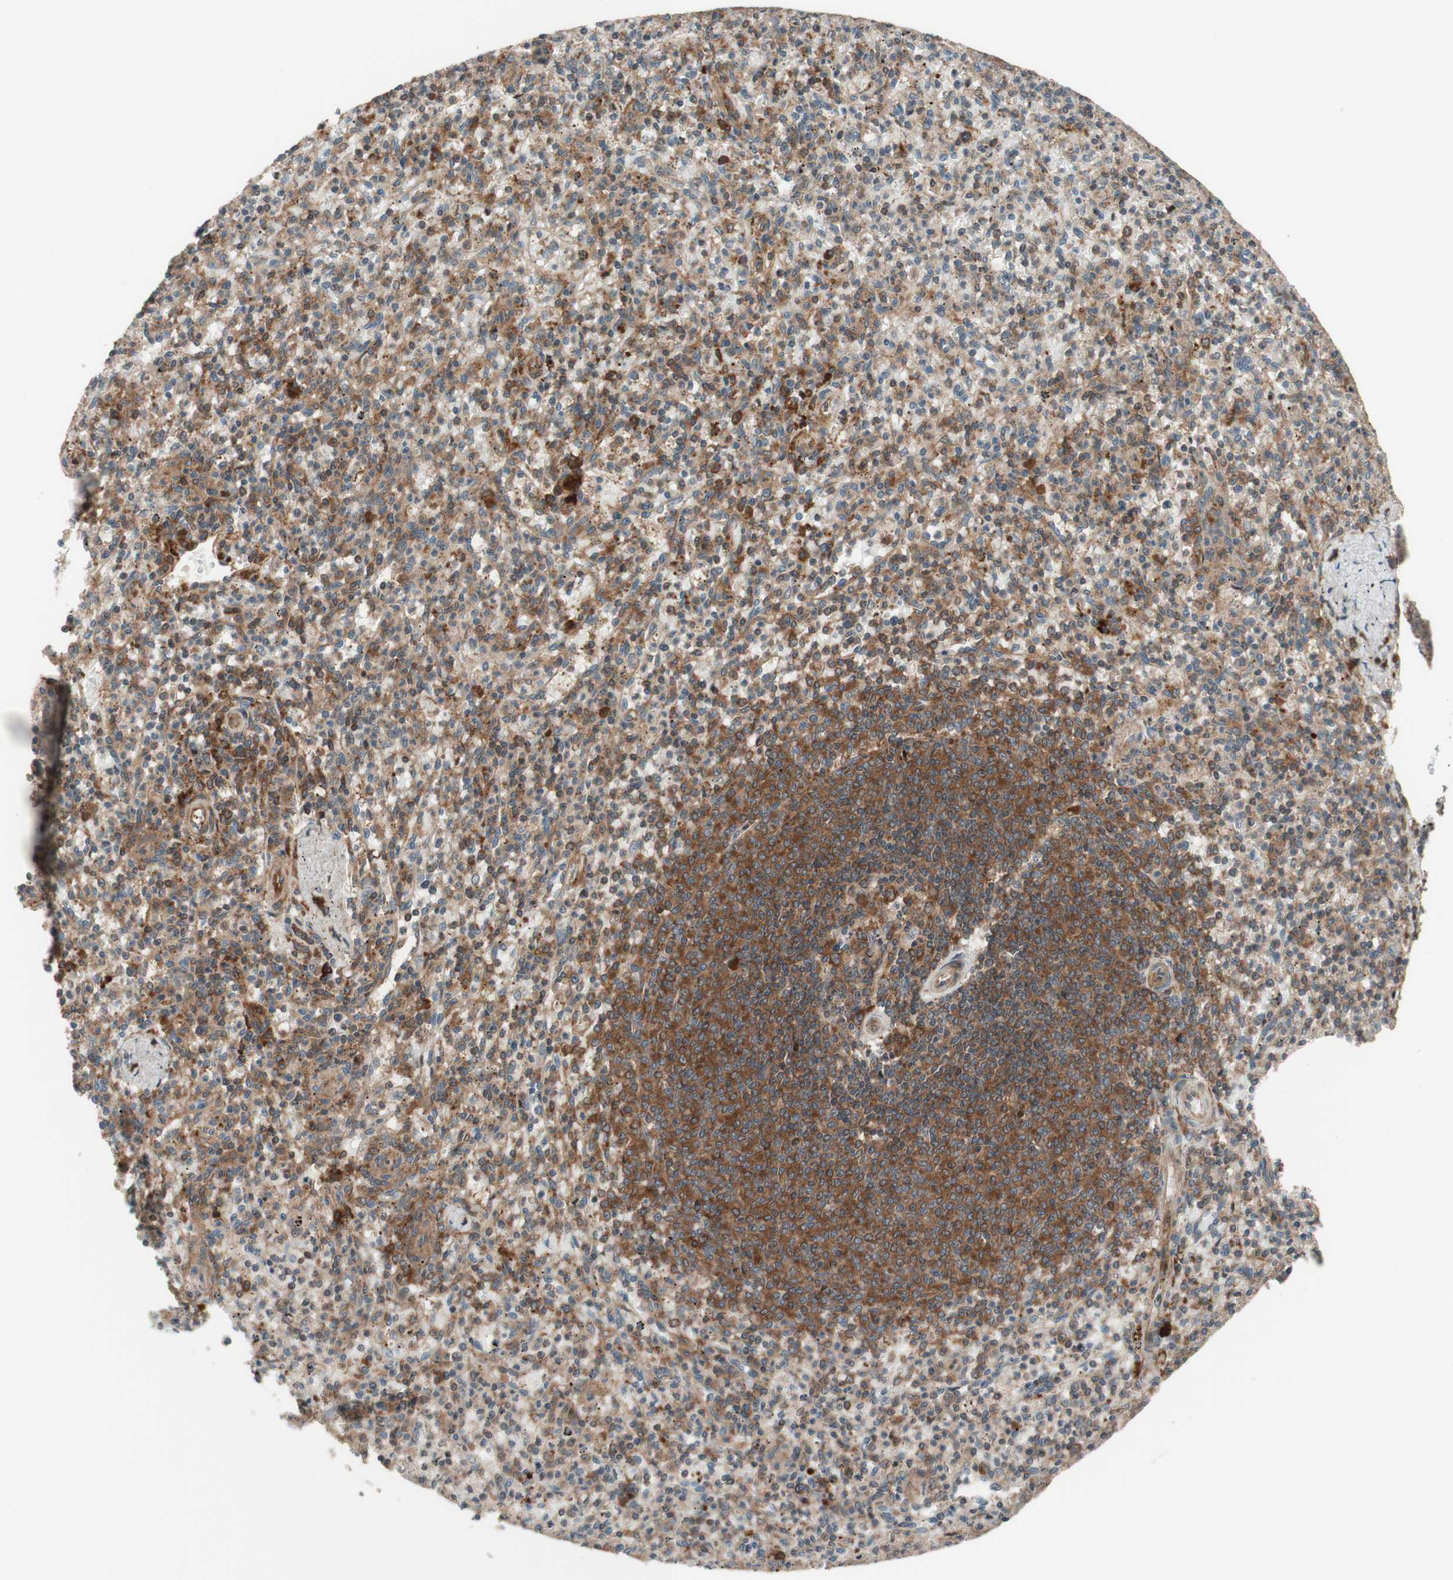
{"staining": {"intensity": "moderate", "quantity": ">75%", "location": "cytoplasmic/membranous"}, "tissue": "spleen", "cell_type": "Cells in red pulp", "image_type": "normal", "snomed": [{"axis": "morphology", "description": "Normal tissue, NOS"}, {"axis": "topography", "description": "Spleen"}], "caption": "Moderate cytoplasmic/membranous protein staining is identified in about >75% of cells in red pulp in spleen. (Brightfield microscopy of DAB IHC at high magnification).", "gene": "CCN4", "patient": {"sex": "male", "age": 72}}